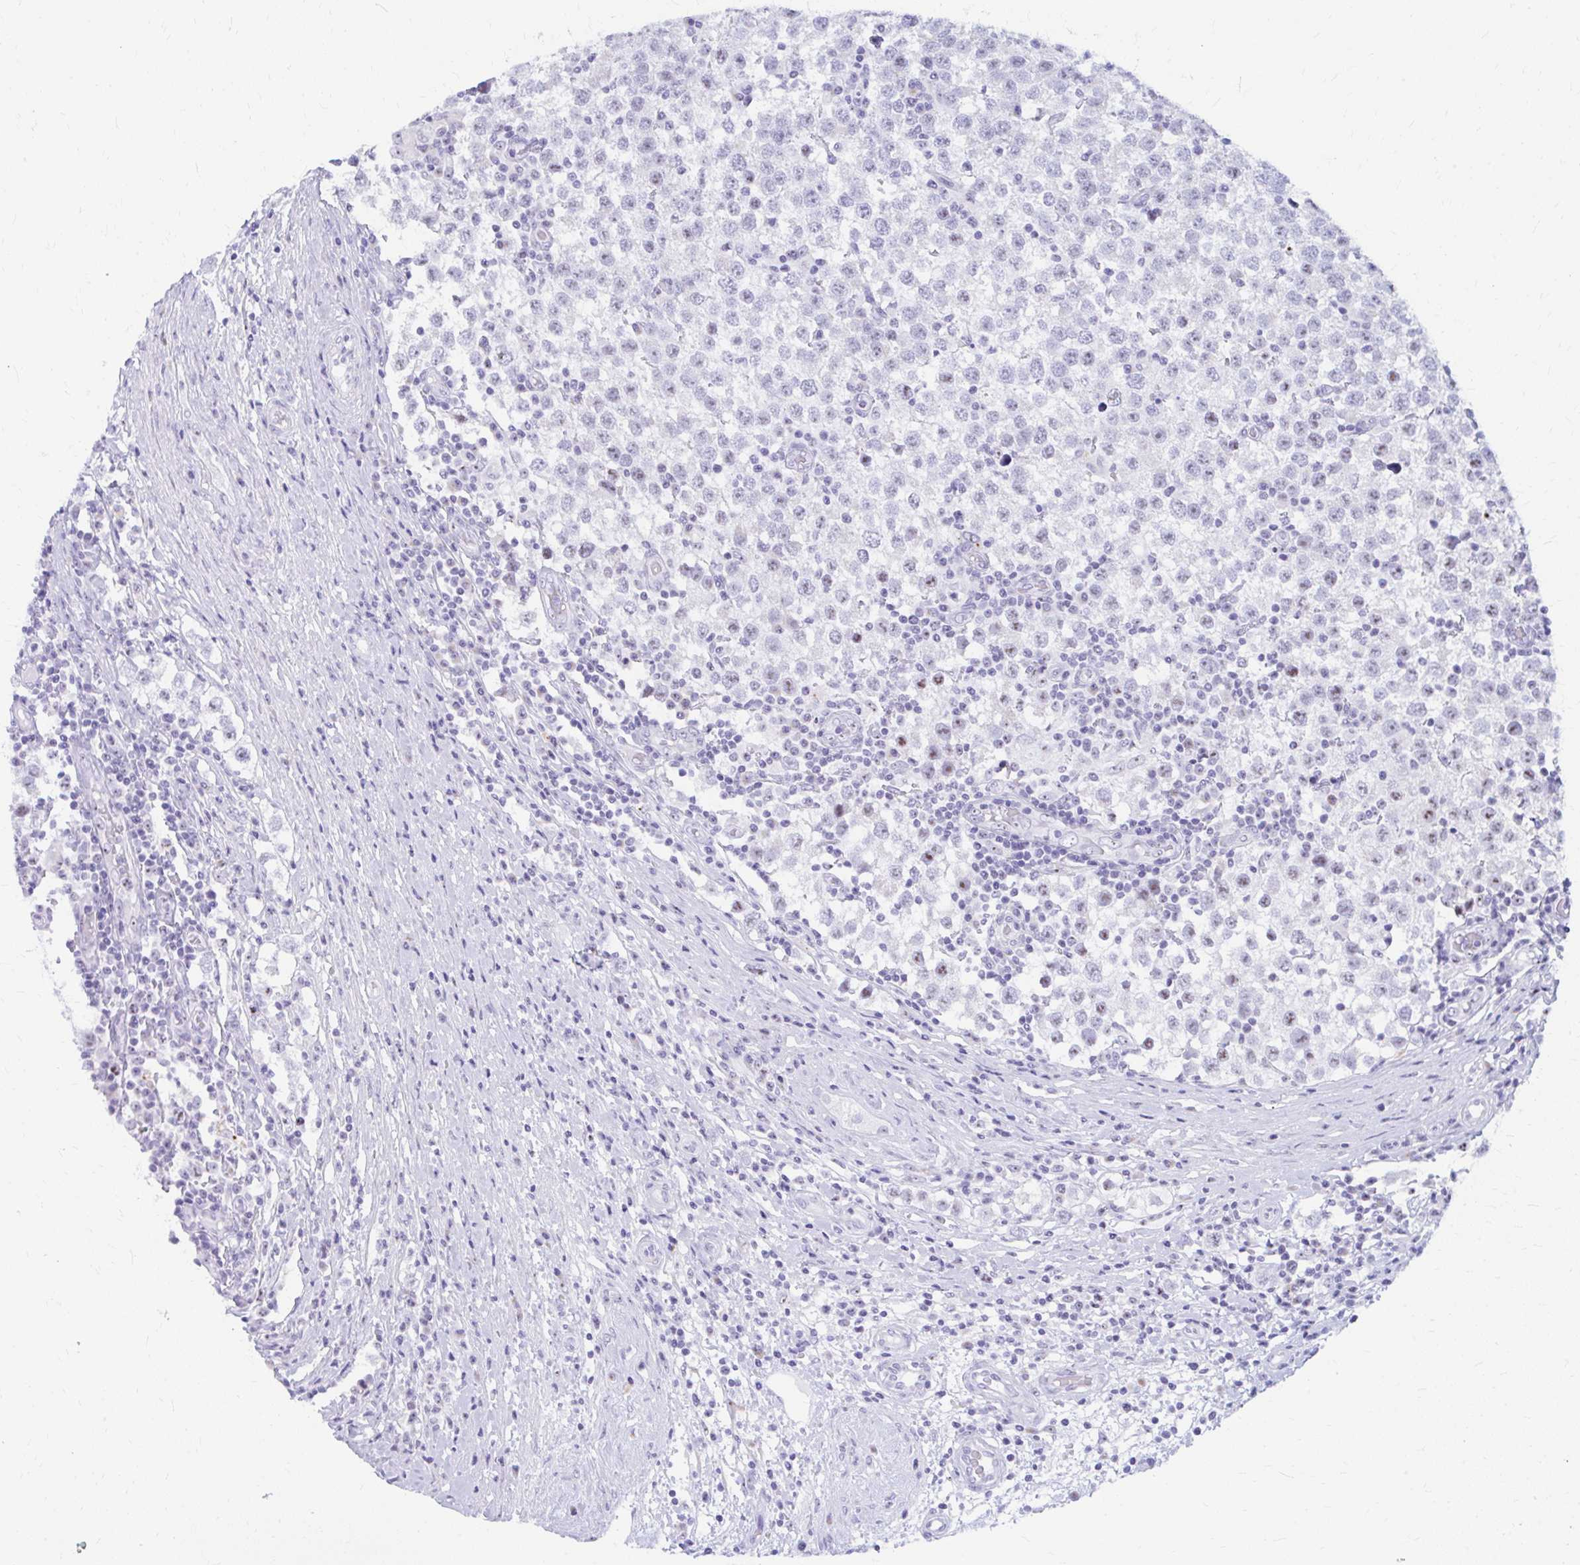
{"staining": {"intensity": "negative", "quantity": "none", "location": "none"}, "tissue": "testis cancer", "cell_type": "Tumor cells", "image_type": "cancer", "snomed": [{"axis": "morphology", "description": "Seminoma, NOS"}, {"axis": "topography", "description": "Testis"}], "caption": "Immunohistochemical staining of human testis seminoma demonstrates no significant staining in tumor cells. (Brightfield microscopy of DAB (3,3'-diaminobenzidine) immunohistochemistry (IHC) at high magnification).", "gene": "FTSJ3", "patient": {"sex": "male", "age": 34}}